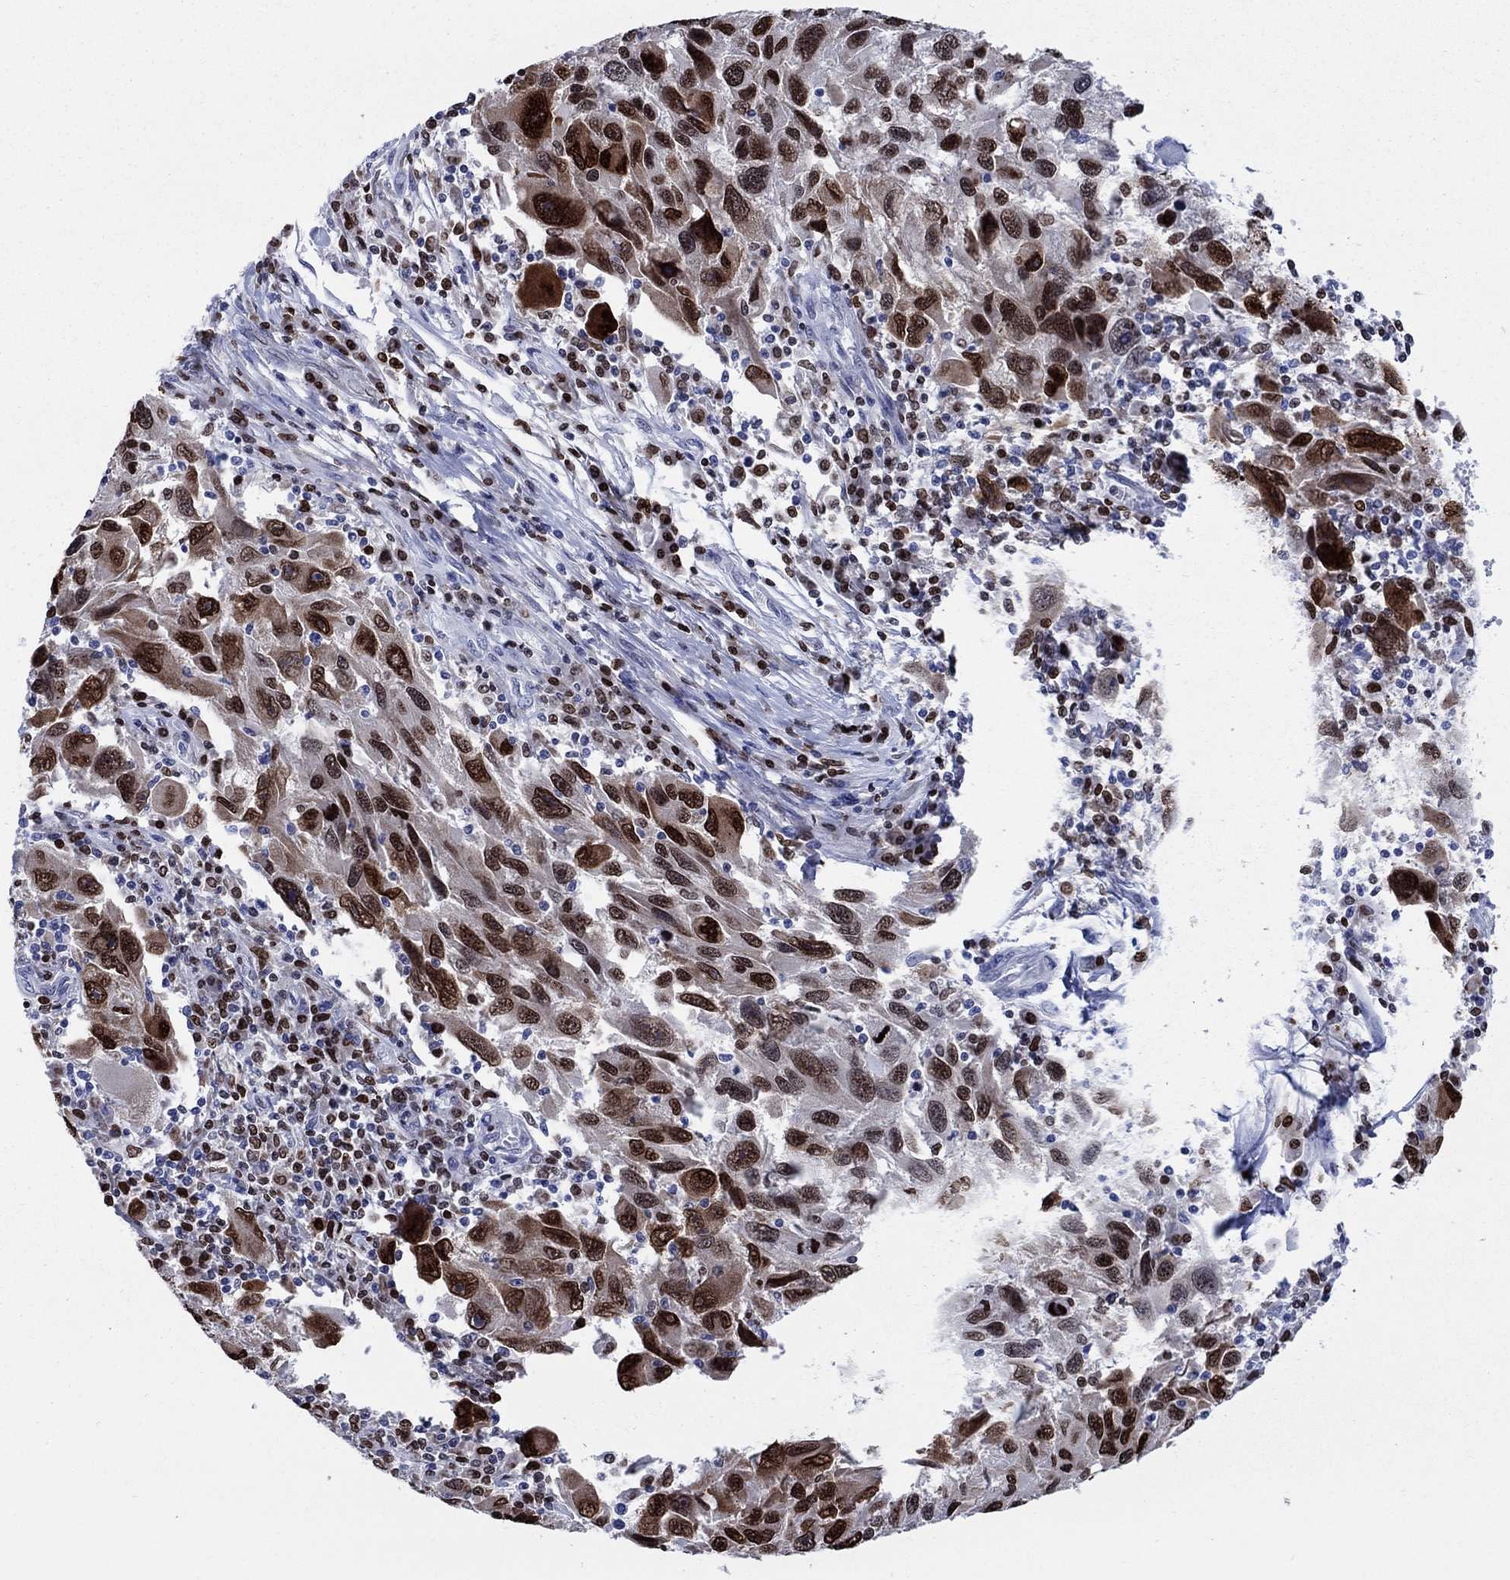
{"staining": {"intensity": "strong", "quantity": ">75%", "location": "nuclear"}, "tissue": "melanoma", "cell_type": "Tumor cells", "image_type": "cancer", "snomed": [{"axis": "morphology", "description": "Malignant melanoma, NOS"}, {"axis": "topography", "description": "Skin"}], "caption": "Immunohistochemistry (IHC) of malignant melanoma displays high levels of strong nuclear staining in about >75% of tumor cells. Nuclei are stained in blue.", "gene": "HMGA1", "patient": {"sex": "male", "age": 53}}